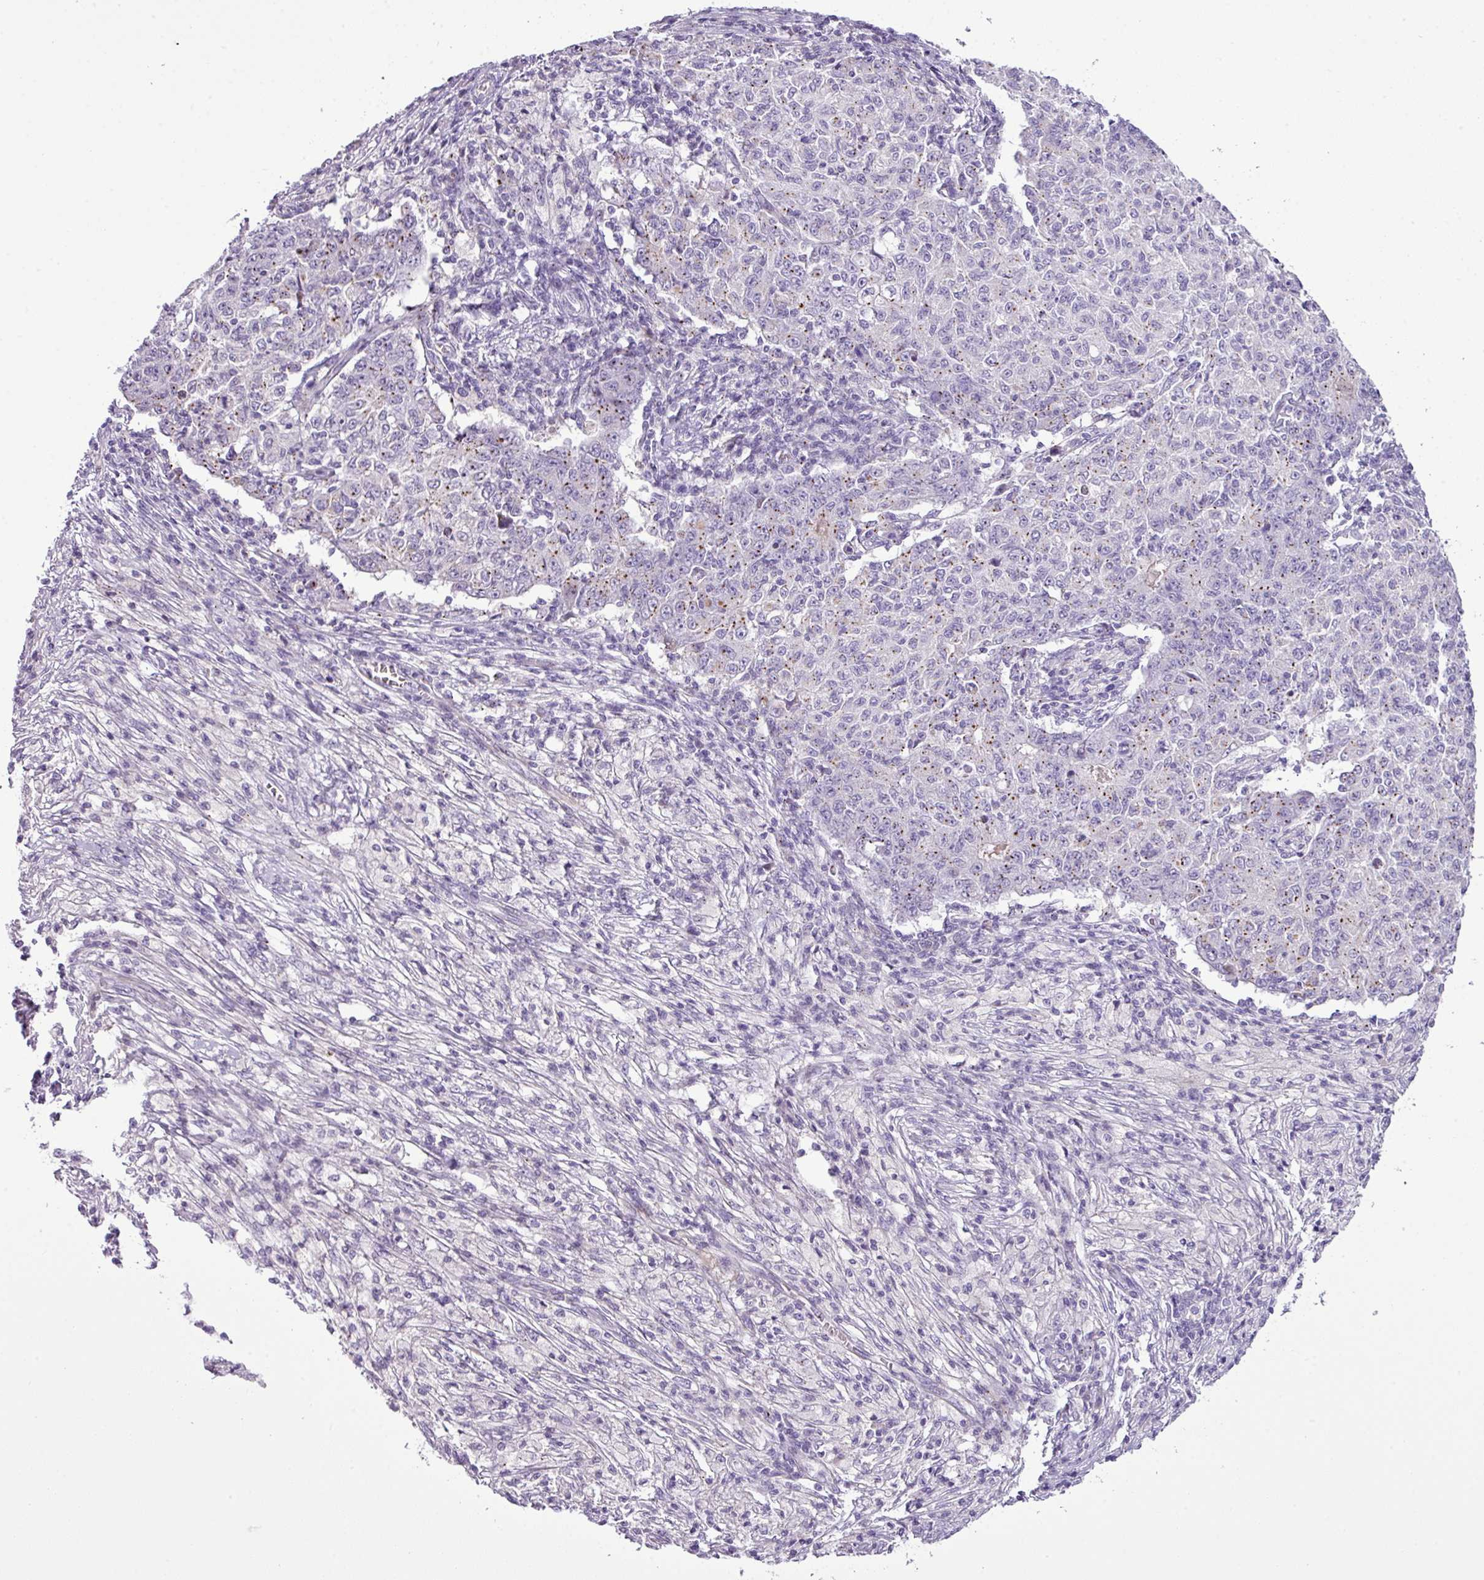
{"staining": {"intensity": "moderate", "quantity": "<25%", "location": "cytoplasmic/membranous"}, "tissue": "ovarian cancer", "cell_type": "Tumor cells", "image_type": "cancer", "snomed": [{"axis": "morphology", "description": "Carcinoma, endometroid"}, {"axis": "topography", "description": "Ovary"}], "caption": "Human endometroid carcinoma (ovarian) stained with a protein marker reveals moderate staining in tumor cells.", "gene": "DNAJB13", "patient": {"sex": "female", "age": 42}}